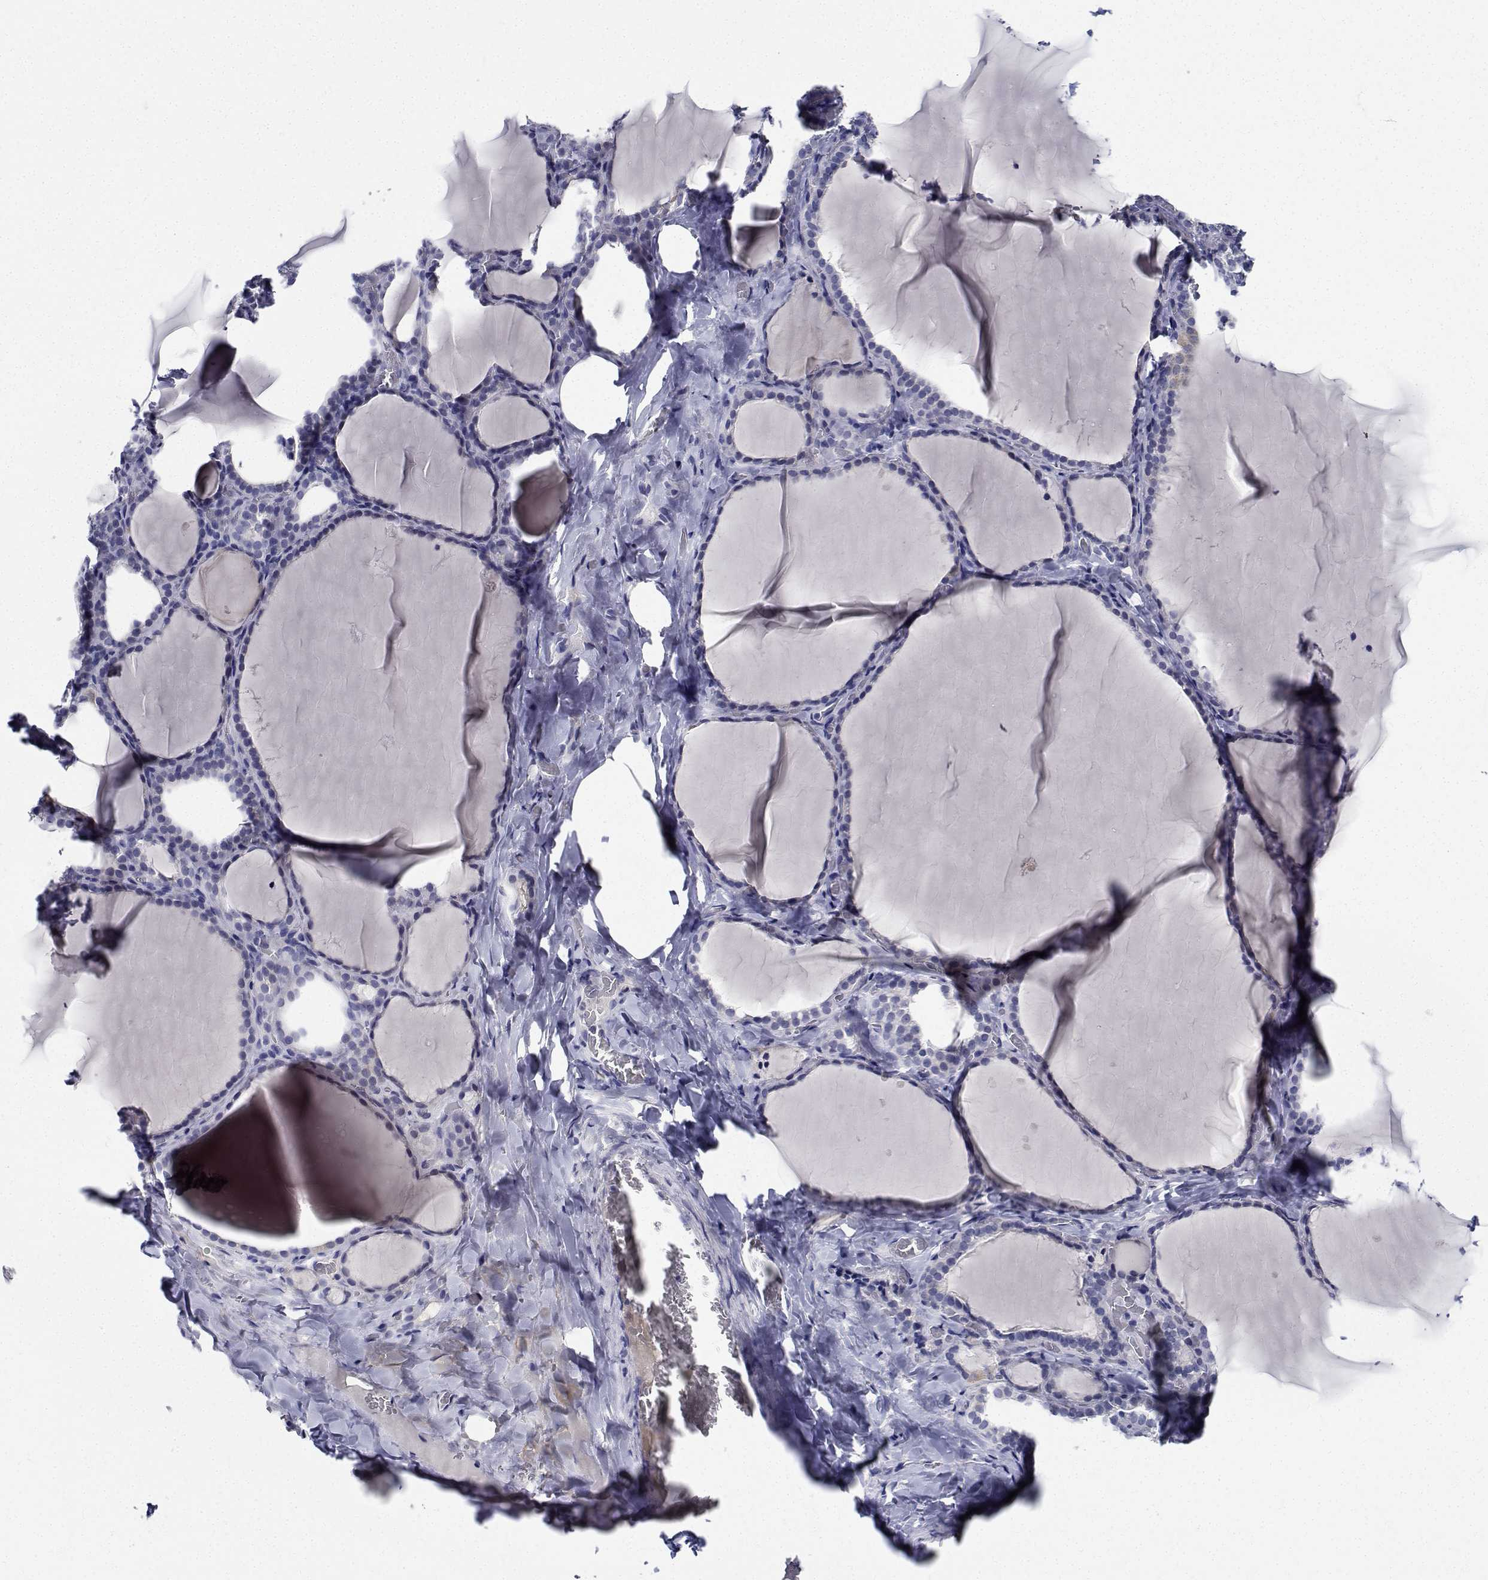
{"staining": {"intensity": "negative", "quantity": "none", "location": "none"}, "tissue": "thyroid gland", "cell_type": "Glandular cells", "image_type": "normal", "snomed": [{"axis": "morphology", "description": "Normal tissue, NOS"}, {"axis": "topography", "description": "Thyroid gland"}], "caption": "There is no significant positivity in glandular cells of thyroid gland. (DAB (3,3'-diaminobenzidine) IHC with hematoxylin counter stain).", "gene": "PLXNA4", "patient": {"sex": "female", "age": 22}}